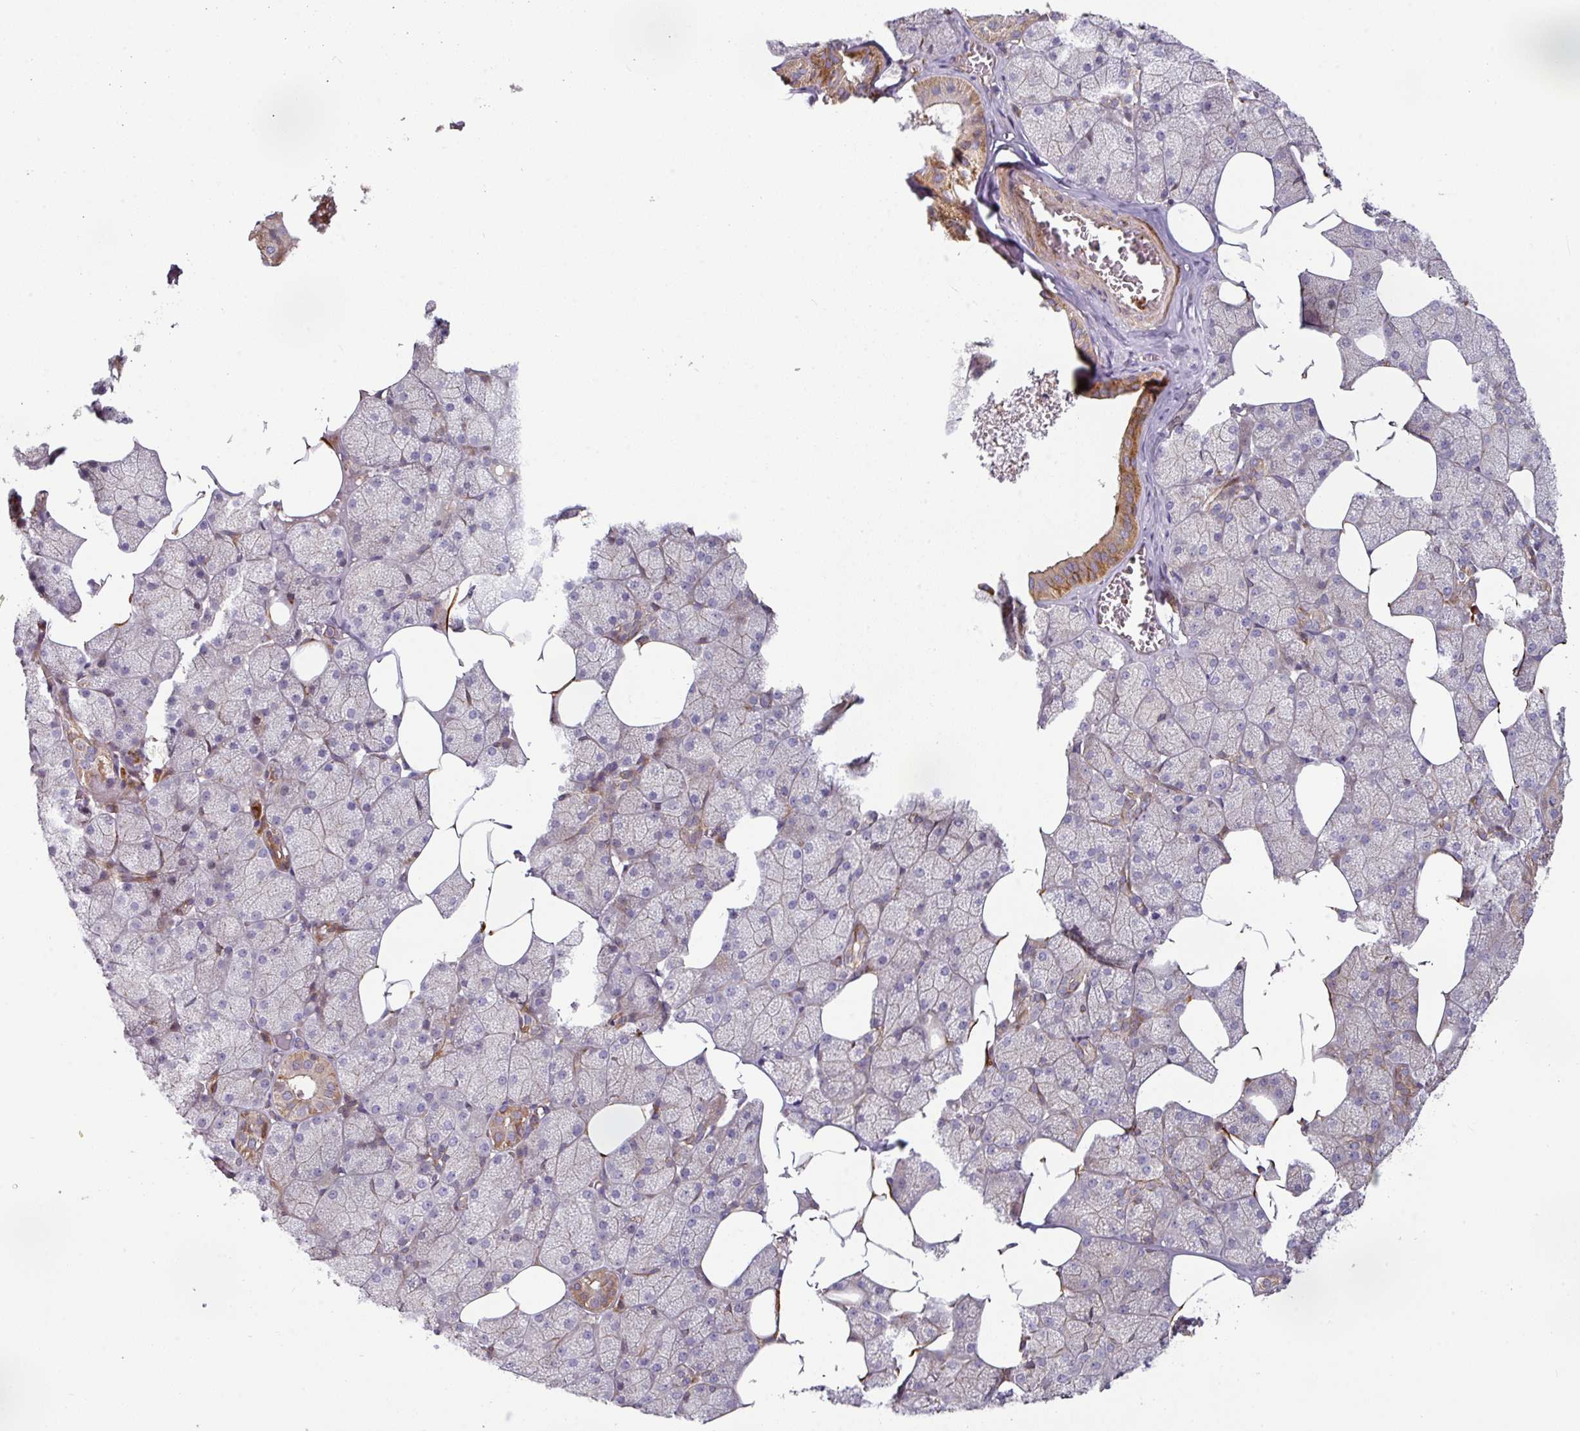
{"staining": {"intensity": "moderate", "quantity": "<25%", "location": "cytoplasmic/membranous"}, "tissue": "salivary gland", "cell_type": "Glandular cells", "image_type": "normal", "snomed": [{"axis": "morphology", "description": "Normal tissue, NOS"}, {"axis": "topography", "description": "Salivary gland"}, {"axis": "topography", "description": "Peripheral nerve tissue"}], "caption": "A histopathology image showing moderate cytoplasmic/membranous staining in about <25% of glandular cells in normal salivary gland, as visualized by brown immunohistochemical staining.", "gene": "CASP2", "patient": {"sex": "male", "age": 38}}